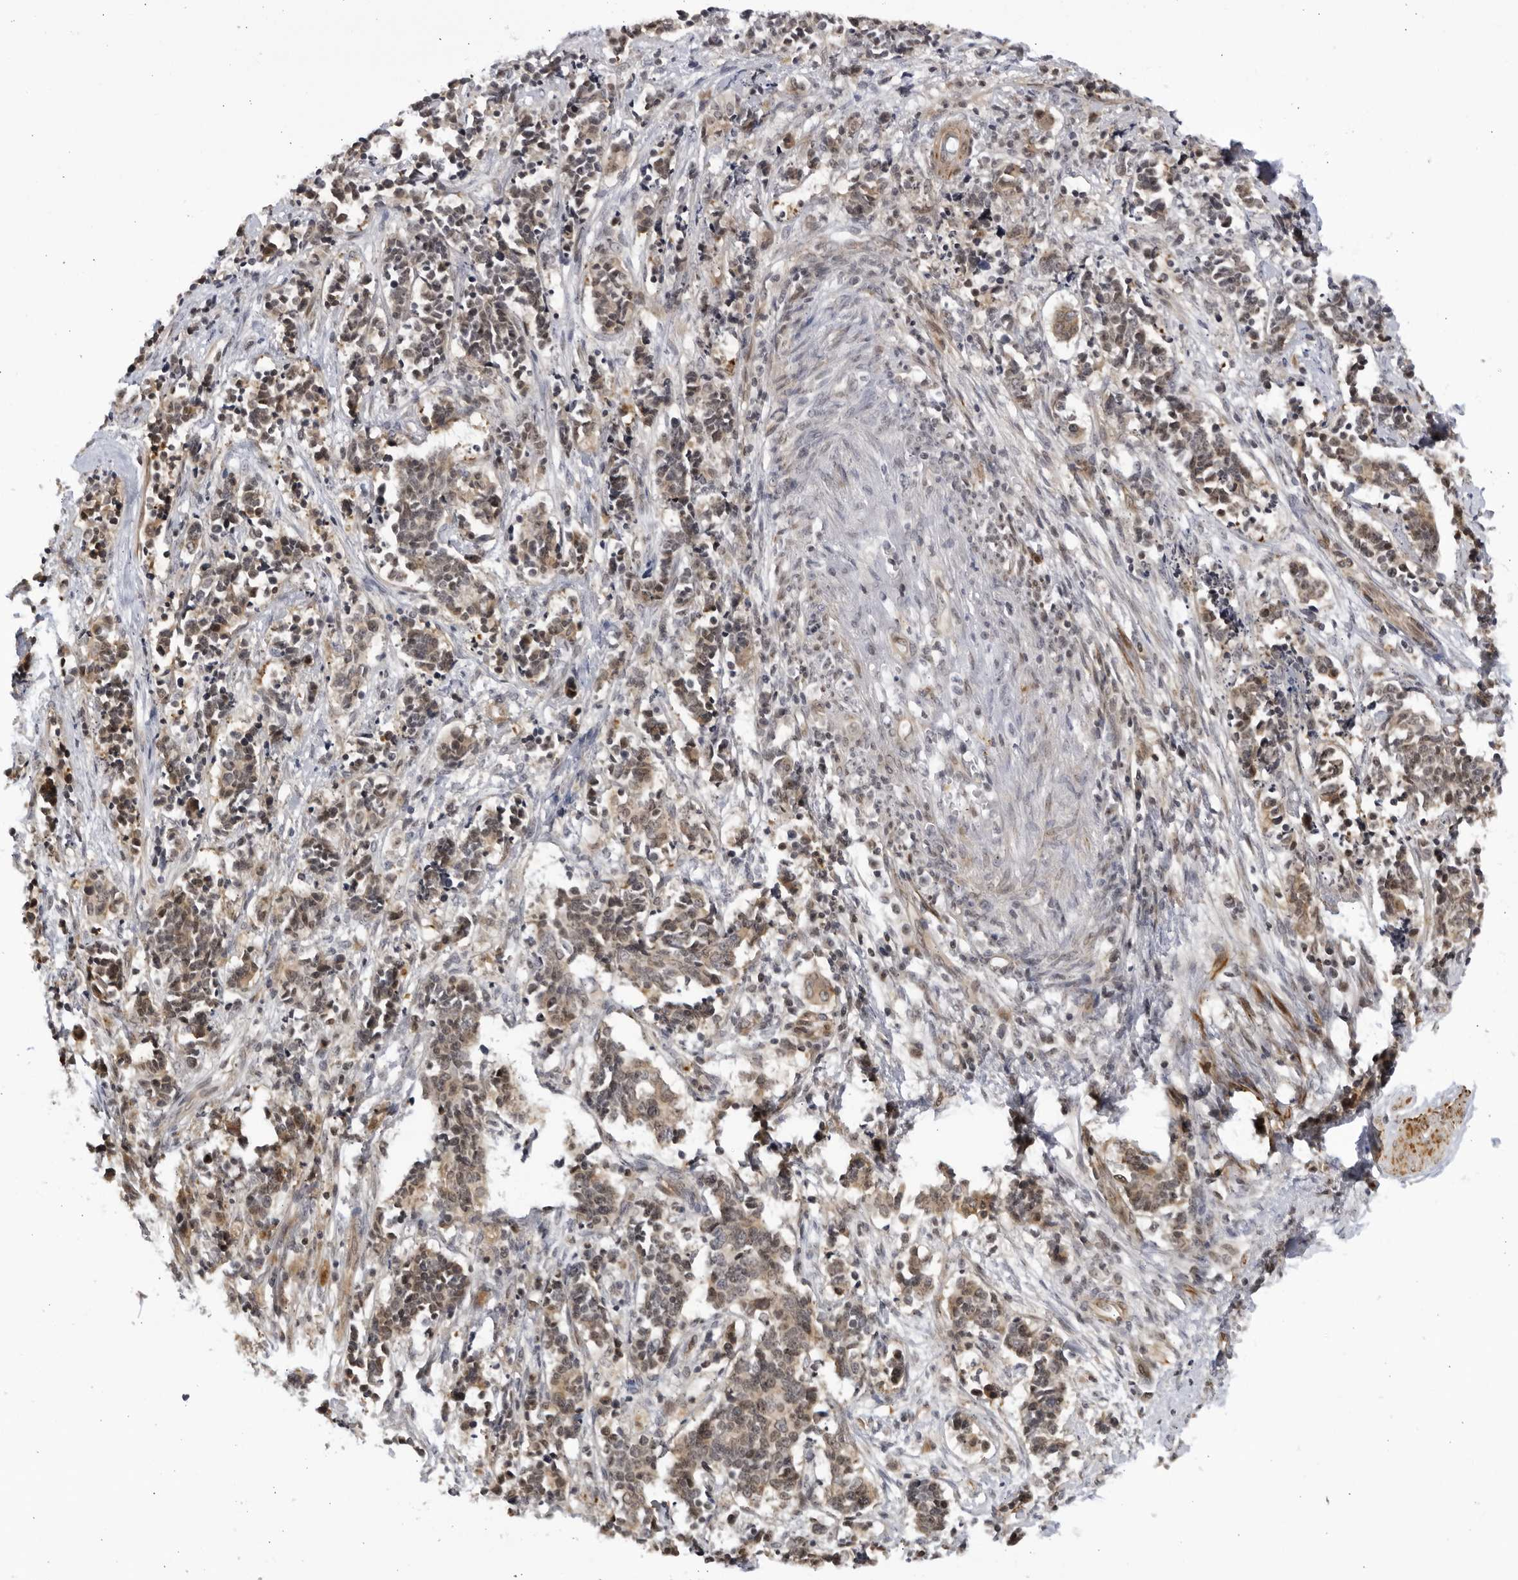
{"staining": {"intensity": "weak", "quantity": ">75%", "location": "cytoplasmic/membranous"}, "tissue": "cervical cancer", "cell_type": "Tumor cells", "image_type": "cancer", "snomed": [{"axis": "morphology", "description": "Normal tissue, NOS"}, {"axis": "morphology", "description": "Squamous cell carcinoma, NOS"}, {"axis": "topography", "description": "Cervix"}], "caption": "Protein expression by IHC demonstrates weak cytoplasmic/membranous expression in approximately >75% of tumor cells in cervical cancer (squamous cell carcinoma). The staining was performed using DAB to visualize the protein expression in brown, while the nuclei were stained in blue with hematoxylin (Magnification: 20x).", "gene": "CNBD1", "patient": {"sex": "female", "age": 35}}